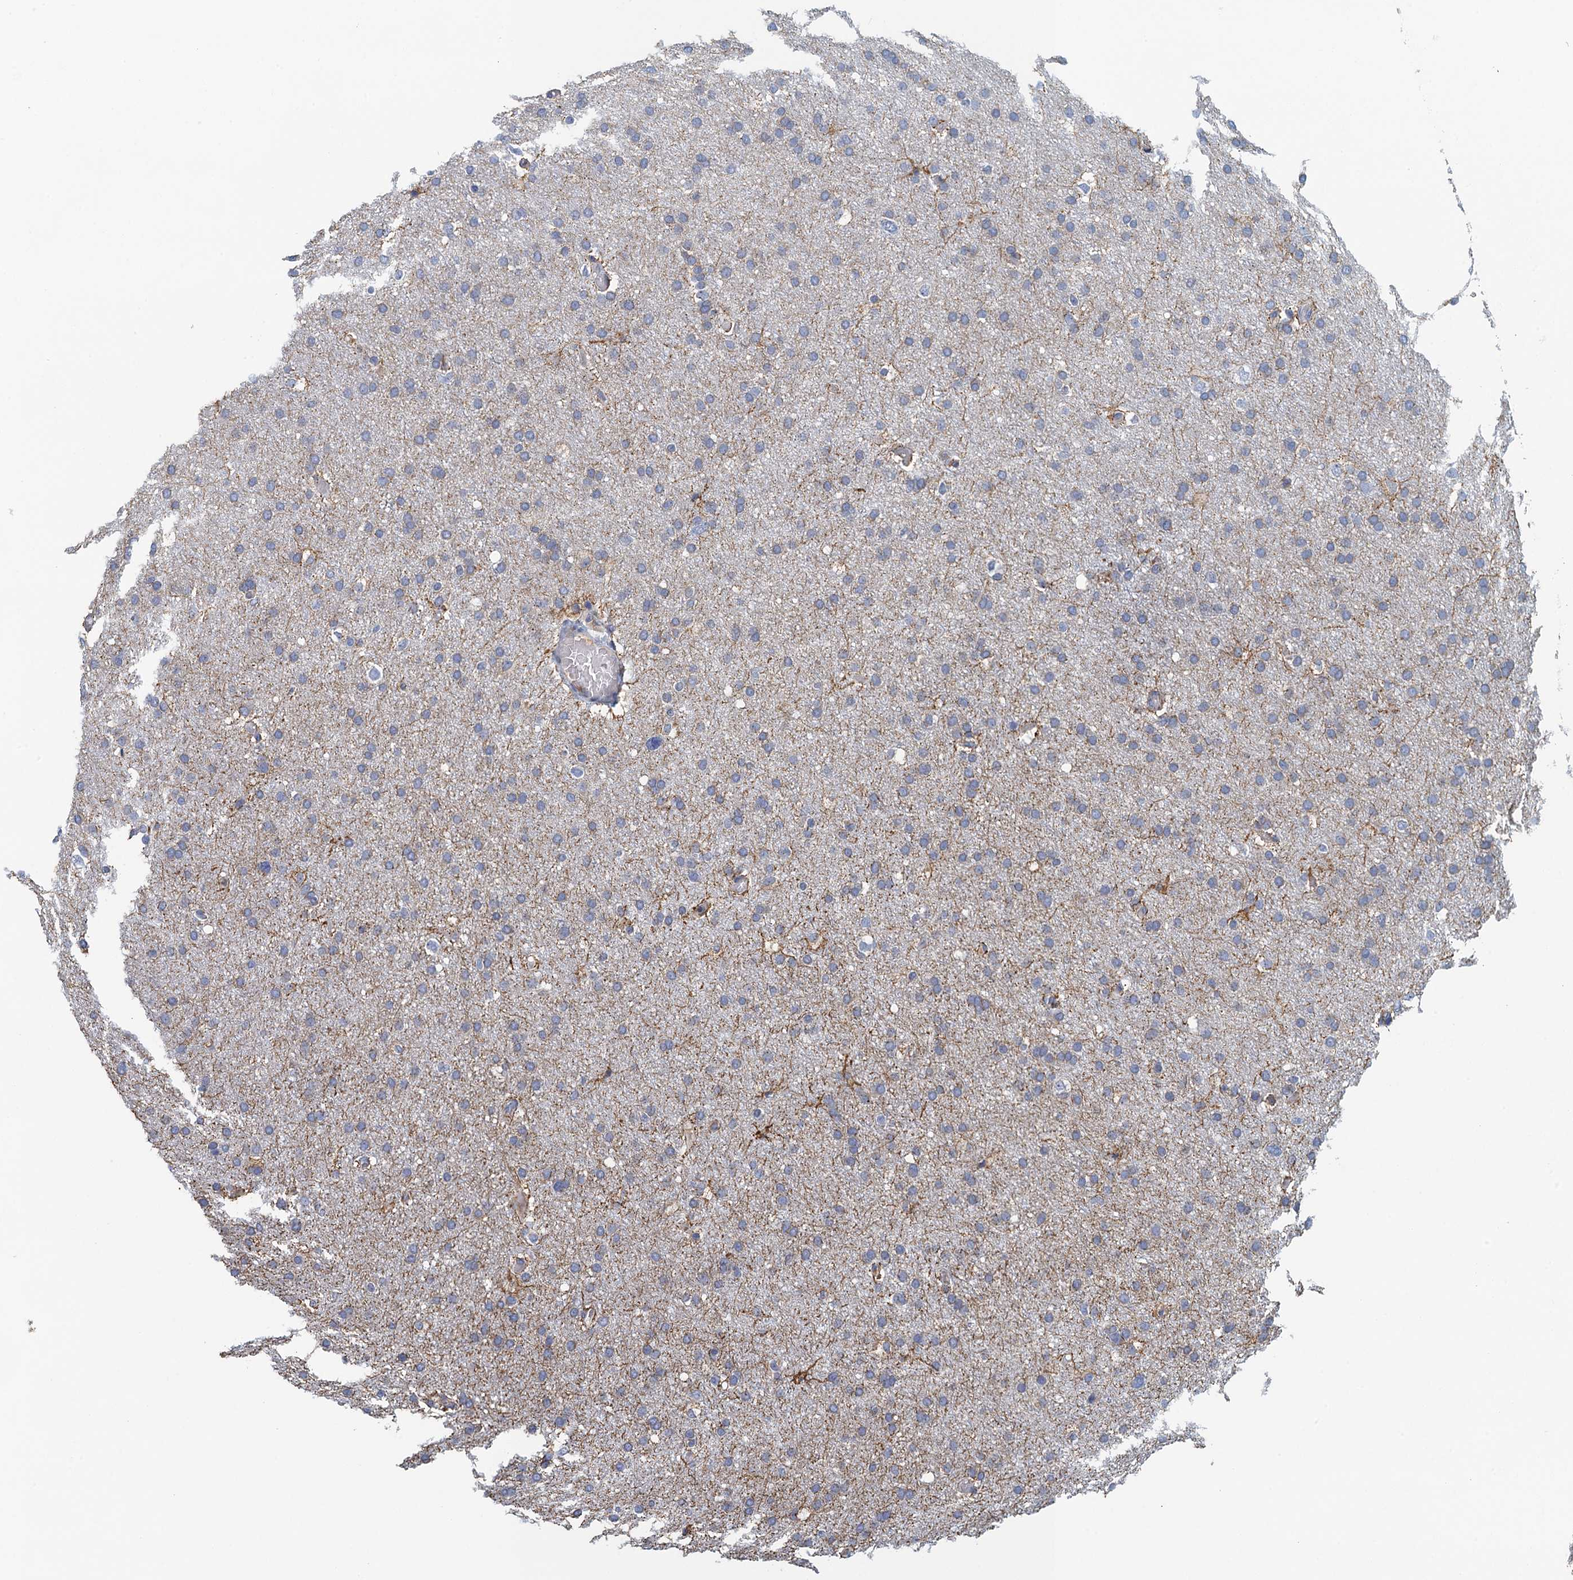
{"staining": {"intensity": "negative", "quantity": "none", "location": "none"}, "tissue": "glioma", "cell_type": "Tumor cells", "image_type": "cancer", "snomed": [{"axis": "morphology", "description": "Glioma, malignant, High grade"}, {"axis": "topography", "description": "Cerebral cortex"}], "caption": "DAB immunohistochemical staining of glioma reveals no significant staining in tumor cells.", "gene": "TRAF3IP3", "patient": {"sex": "female", "age": 36}}